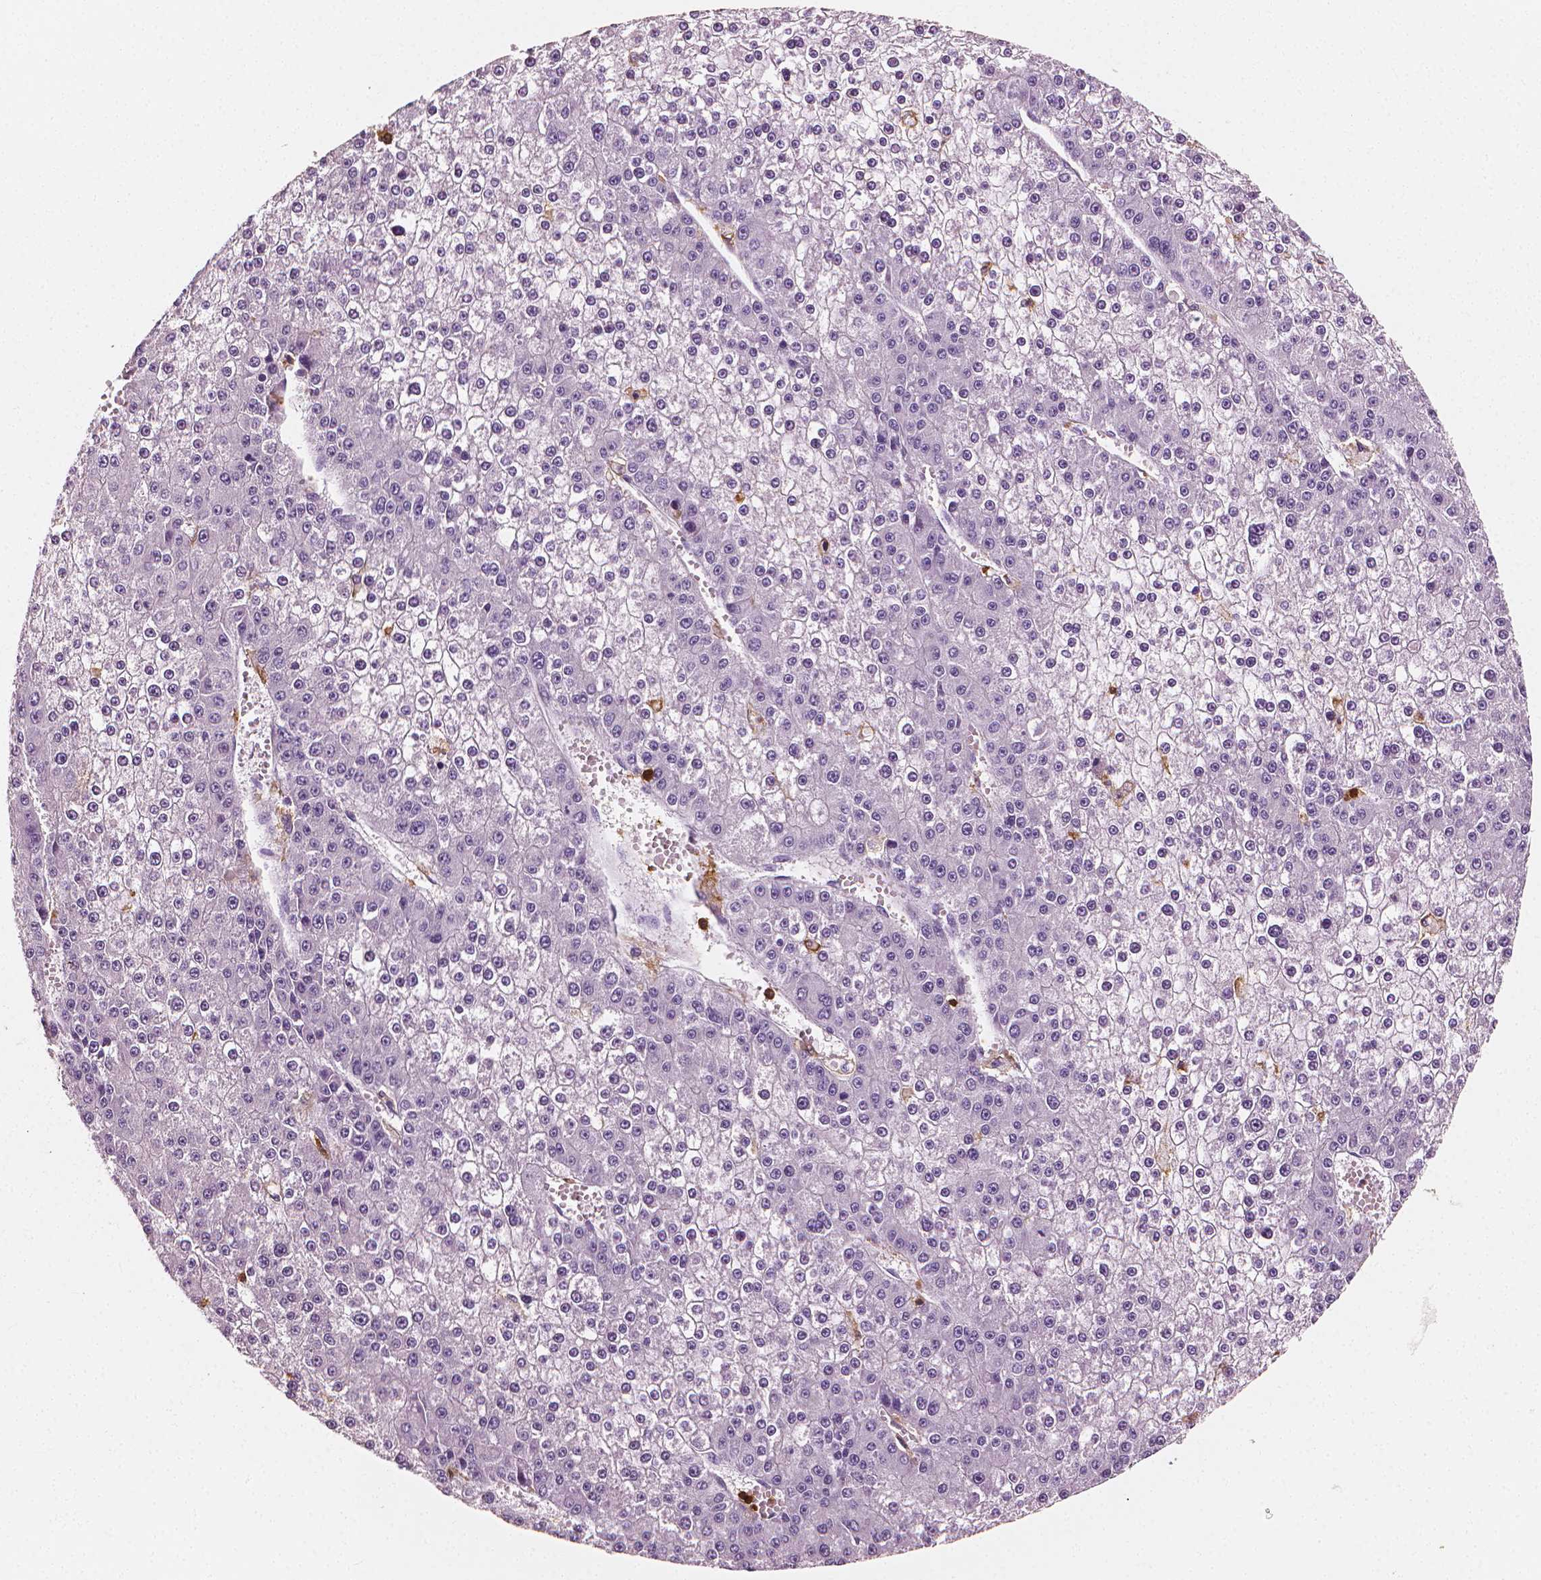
{"staining": {"intensity": "negative", "quantity": "none", "location": "none"}, "tissue": "liver cancer", "cell_type": "Tumor cells", "image_type": "cancer", "snomed": [{"axis": "morphology", "description": "Carcinoma, Hepatocellular, NOS"}, {"axis": "topography", "description": "Liver"}], "caption": "DAB immunohistochemical staining of human hepatocellular carcinoma (liver) exhibits no significant staining in tumor cells. (Immunohistochemistry, brightfield microscopy, high magnification).", "gene": "PTPRC", "patient": {"sex": "female", "age": 73}}